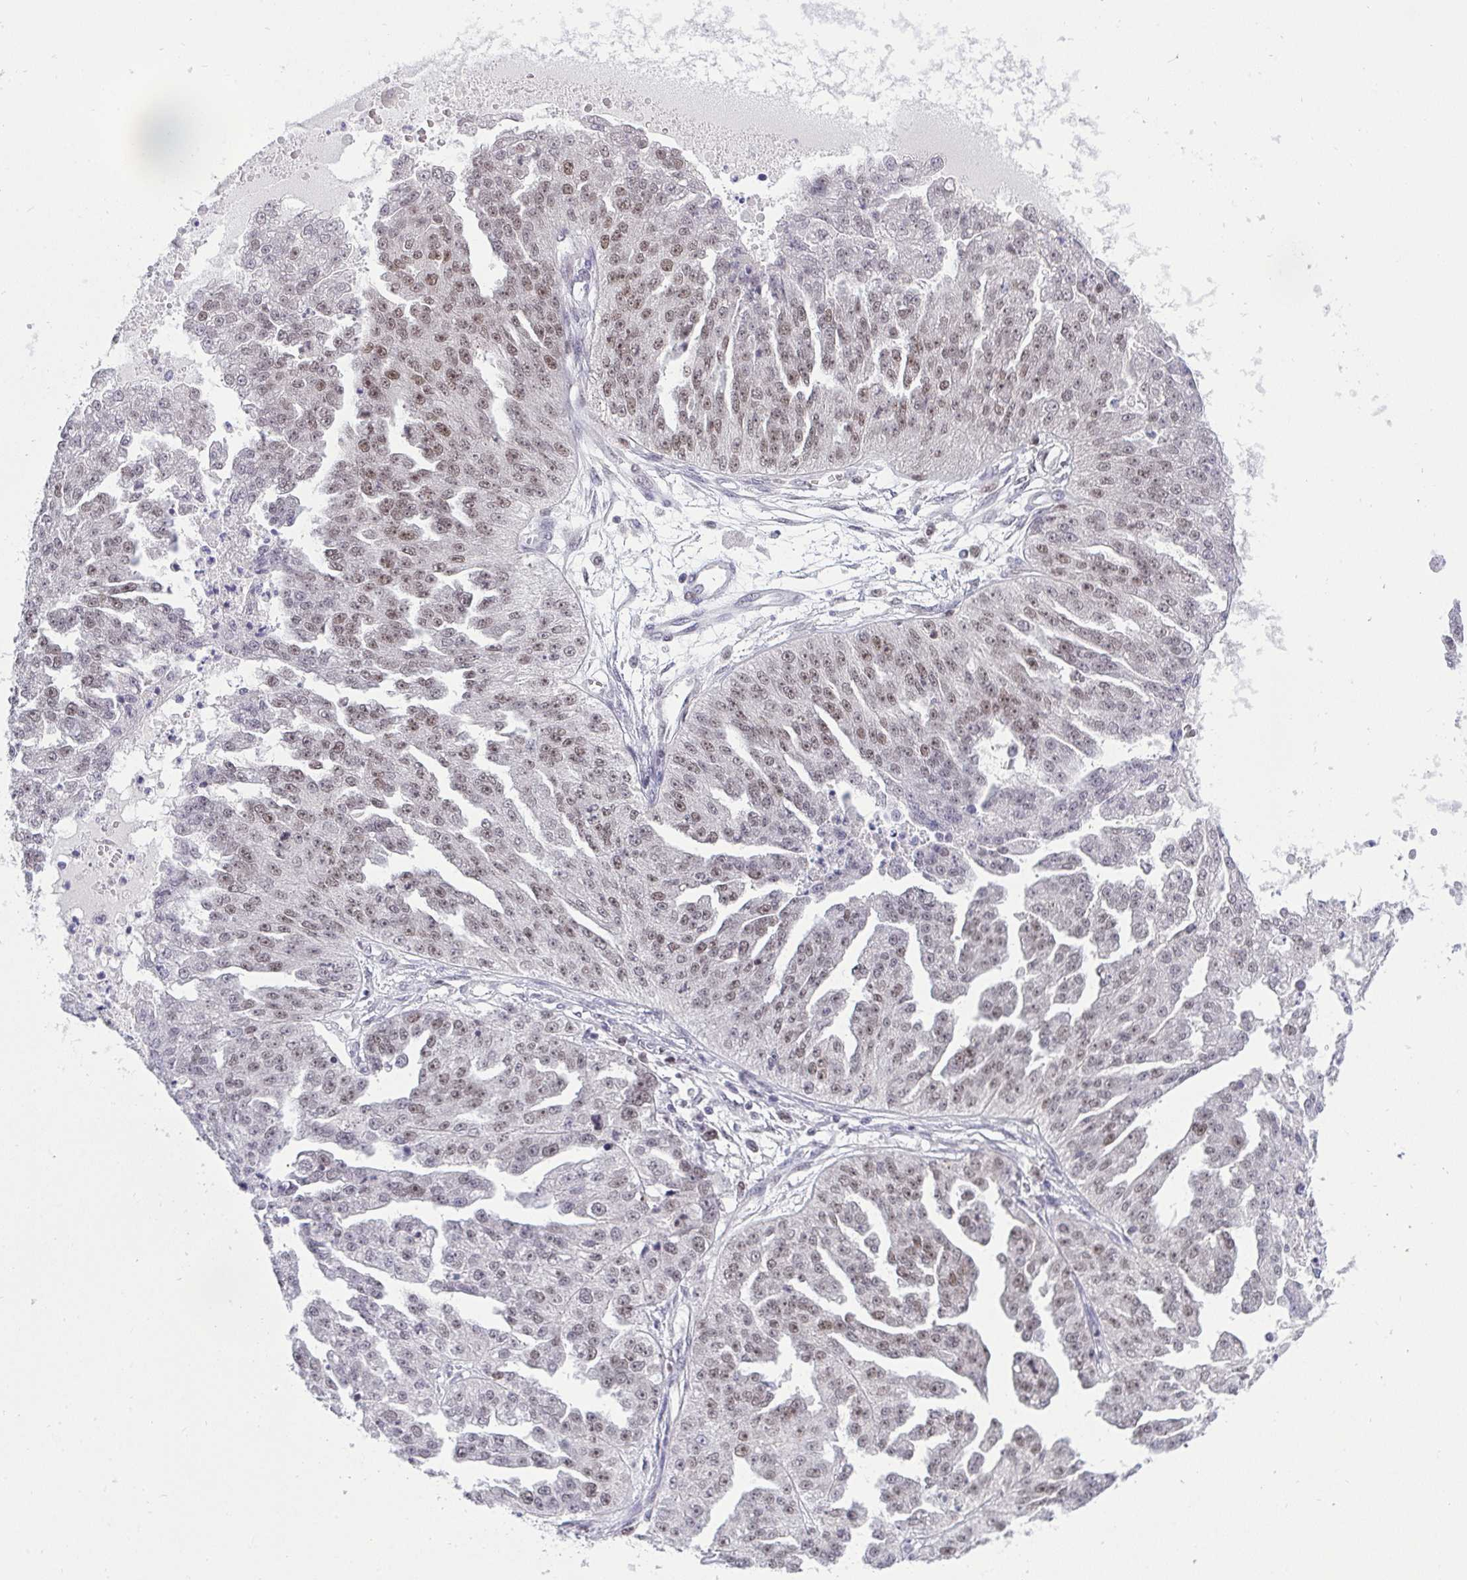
{"staining": {"intensity": "moderate", "quantity": "25%-75%", "location": "nuclear"}, "tissue": "ovarian cancer", "cell_type": "Tumor cells", "image_type": "cancer", "snomed": [{"axis": "morphology", "description": "Cystadenocarcinoma, serous, NOS"}, {"axis": "topography", "description": "Ovary"}], "caption": "A photomicrograph of ovarian serous cystadenocarcinoma stained for a protein displays moderate nuclear brown staining in tumor cells.", "gene": "RFC4", "patient": {"sex": "female", "age": 58}}